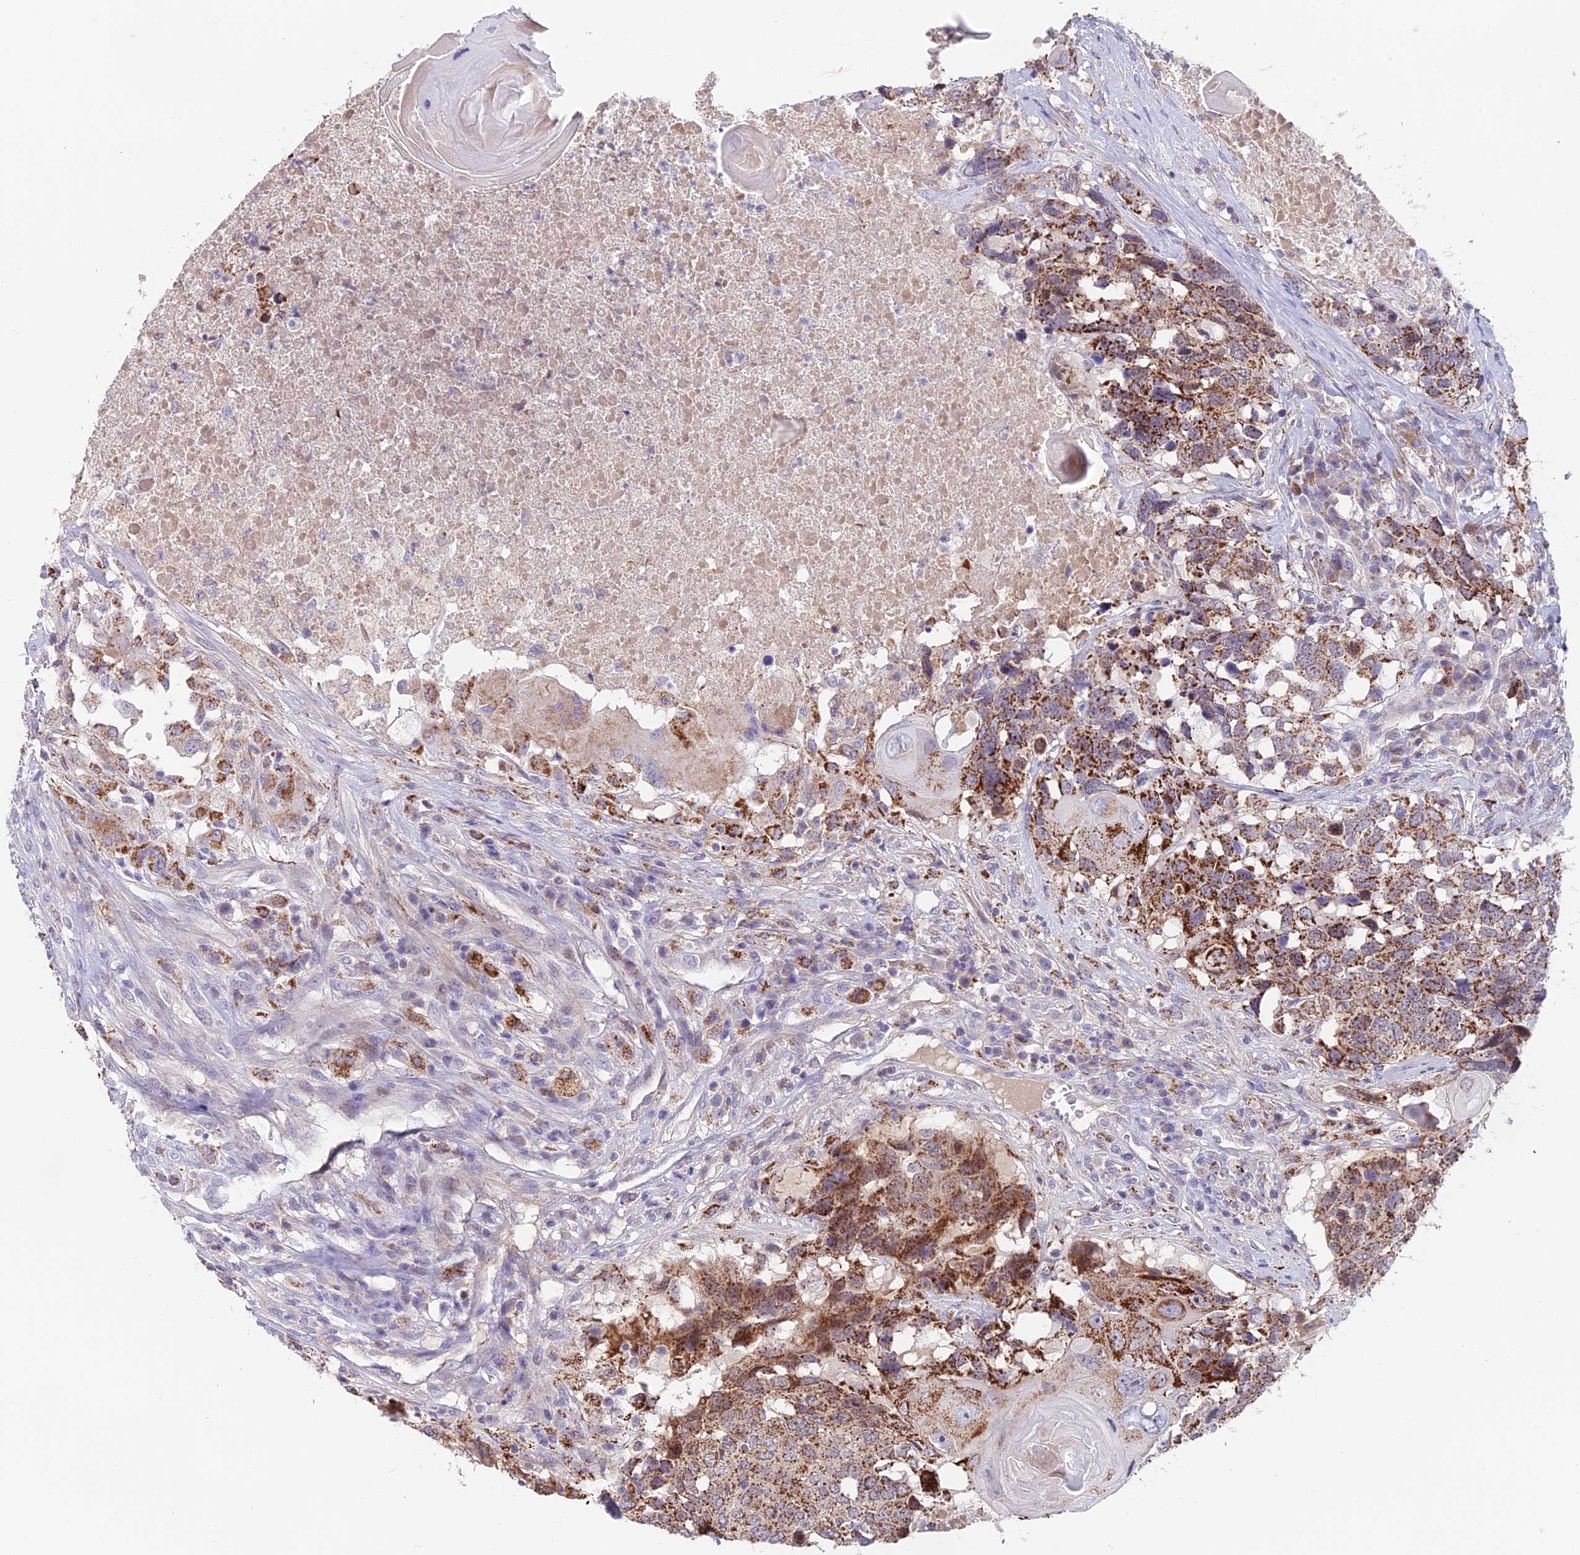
{"staining": {"intensity": "strong", "quantity": ">75%", "location": "cytoplasmic/membranous"}, "tissue": "head and neck cancer", "cell_type": "Tumor cells", "image_type": "cancer", "snomed": [{"axis": "morphology", "description": "Squamous cell carcinoma, NOS"}, {"axis": "topography", "description": "Head-Neck"}], "caption": "Tumor cells show strong cytoplasmic/membranous expression in approximately >75% of cells in head and neck squamous cell carcinoma. The protein is stained brown, and the nuclei are stained in blue (DAB IHC with brightfield microscopy, high magnification).", "gene": "TIGD6", "patient": {"sex": "male", "age": 66}}